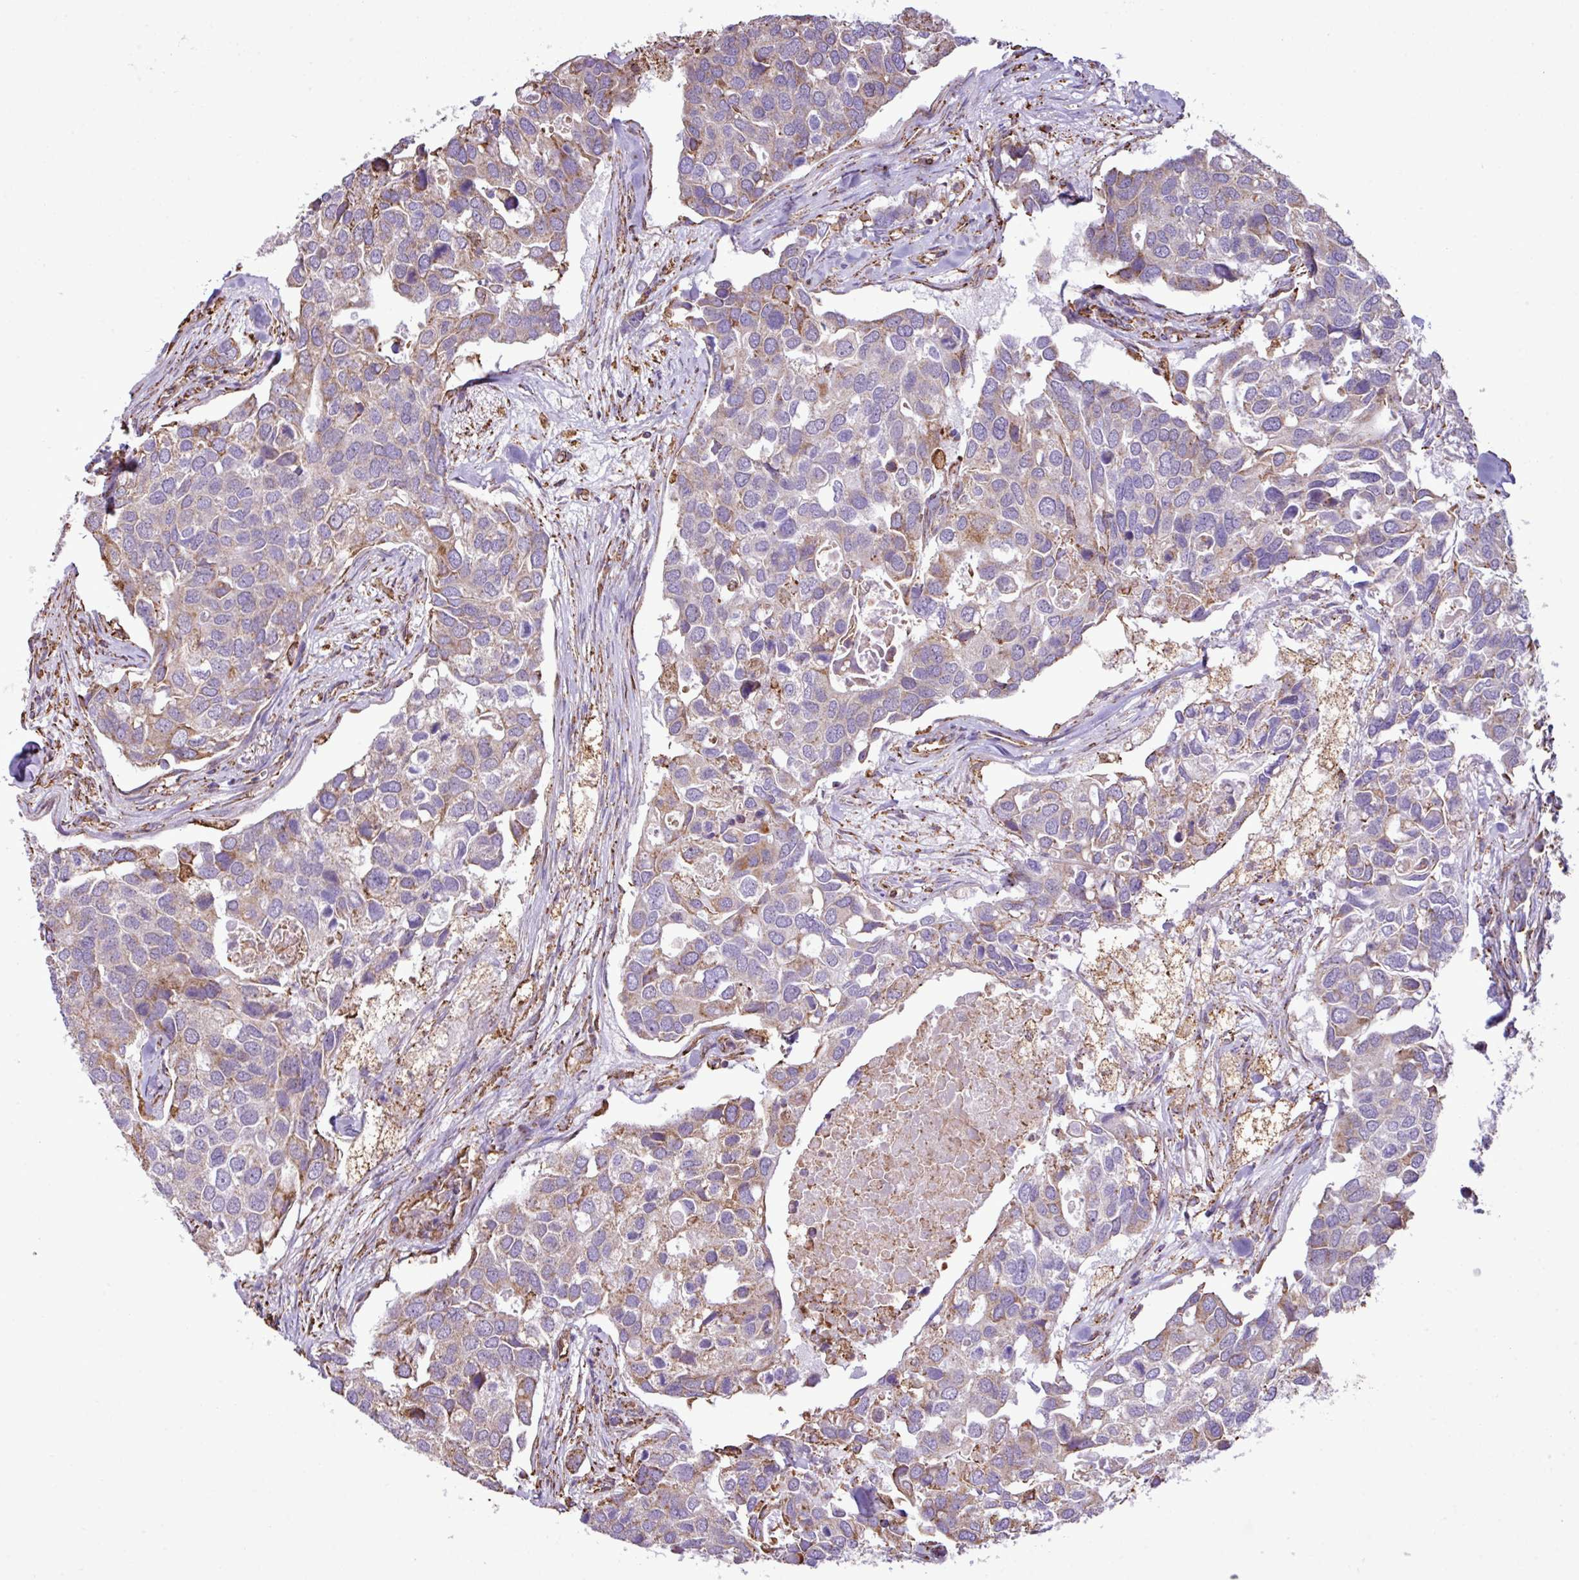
{"staining": {"intensity": "weak", "quantity": "<25%", "location": "cytoplasmic/membranous"}, "tissue": "breast cancer", "cell_type": "Tumor cells", "image_type": "cancer", "snomed": [{"axis": "morphology", "description": "Duct carcinoma"}, {"axis": "topography", "description": "Breast"}], "caption": "DAB immunohistochemical staining of breast cancer reveals no significant positivity in tumor cells.", "gene": "ZSCAN5A", "patient": {"sex": "female", "age": 83}}